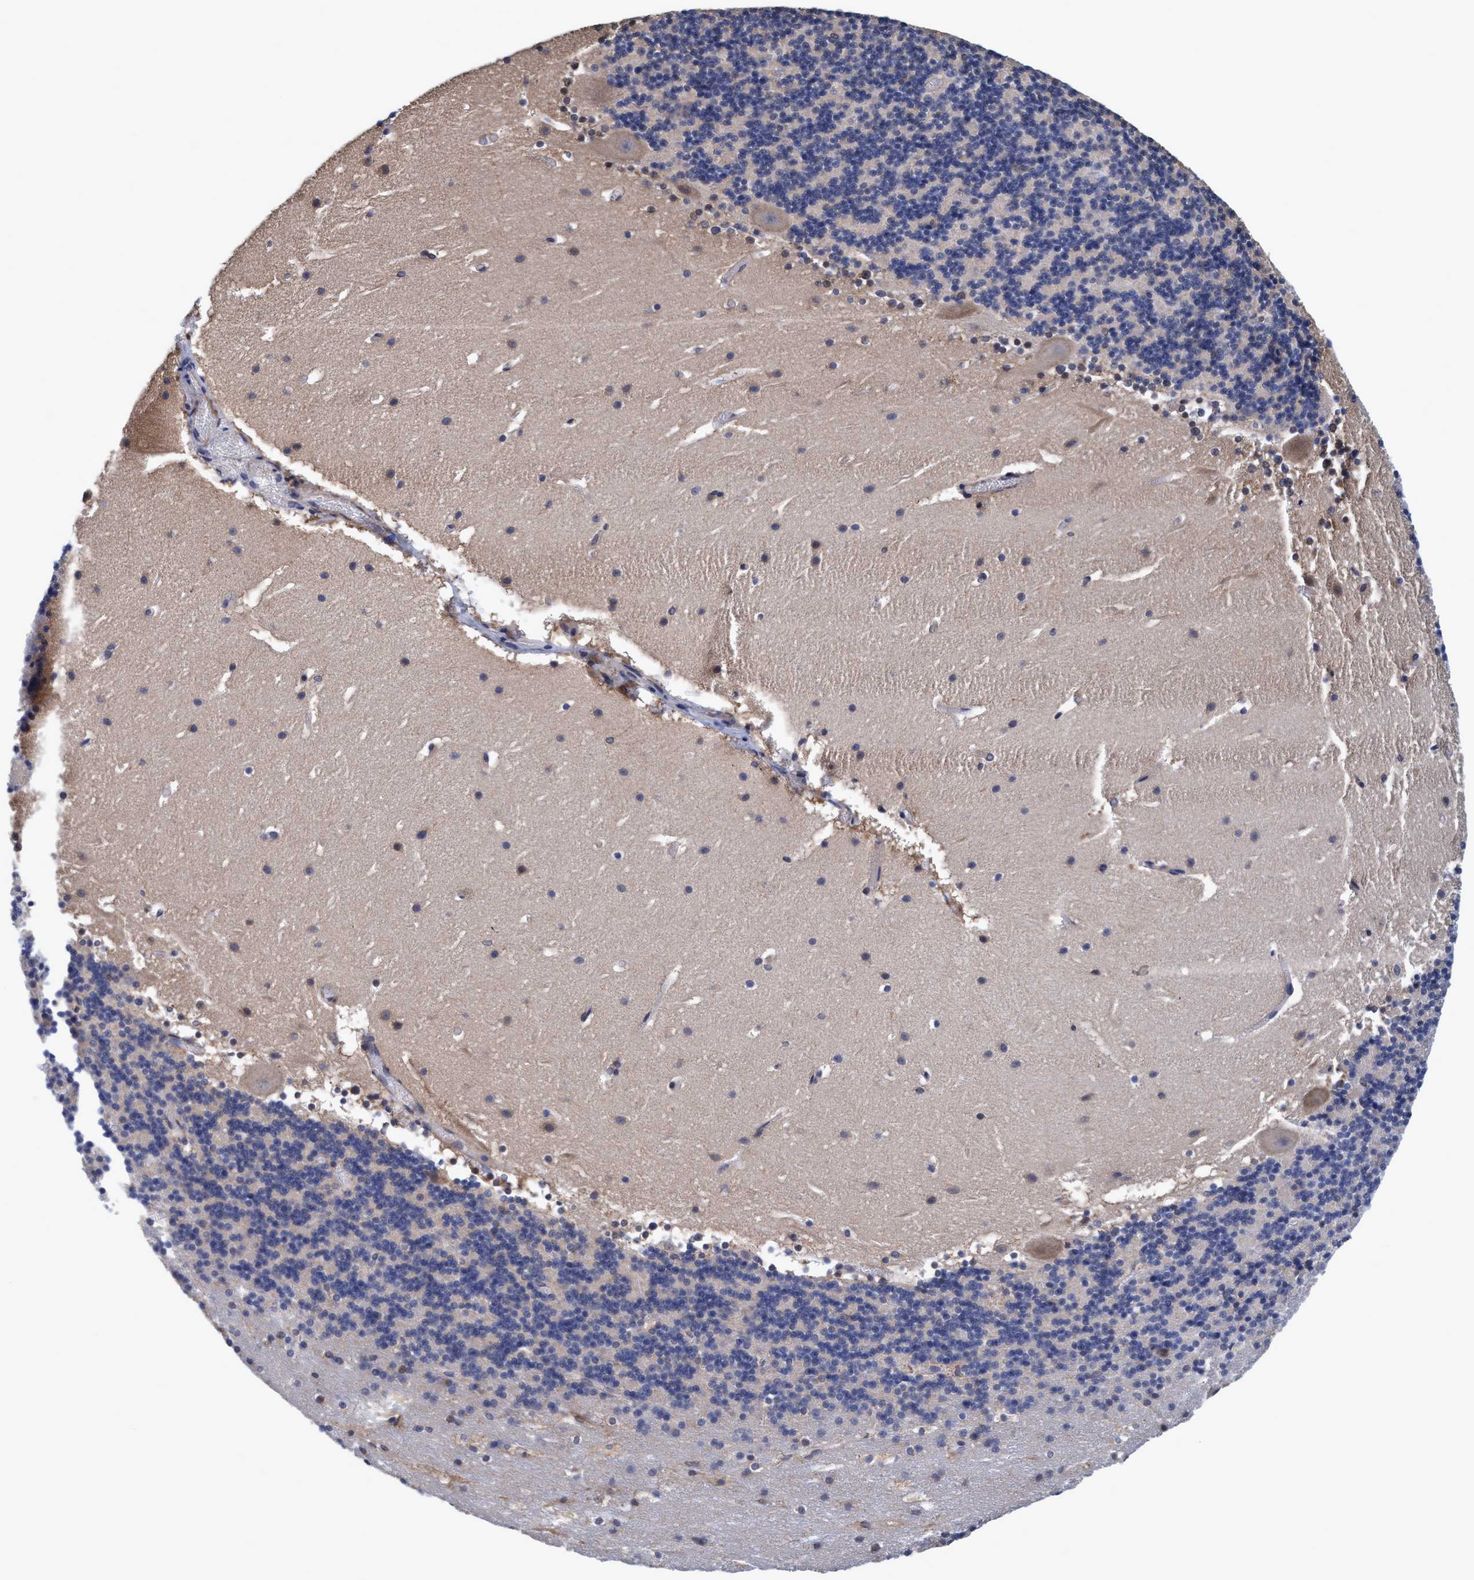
{"staining": {"intensity": "weak", "quantity": "<25%", "location": "cytoplasmic/membranous"}, "tissue": "cerebellum", "cell_type": "Cells in granular layer", "image_type": "normal", "snomed": [{"axis": "morphology", "description": "Normal tissue, NOS"}, {"axis": "topography", "description": "Cerebellum"}], "caption": "Human cerebellum stained for a protein using IHC demonstrates no expression in cells in granular layer.", "gene": "CALCOCO2", "patient": {"sex": "male", "age": 45}}